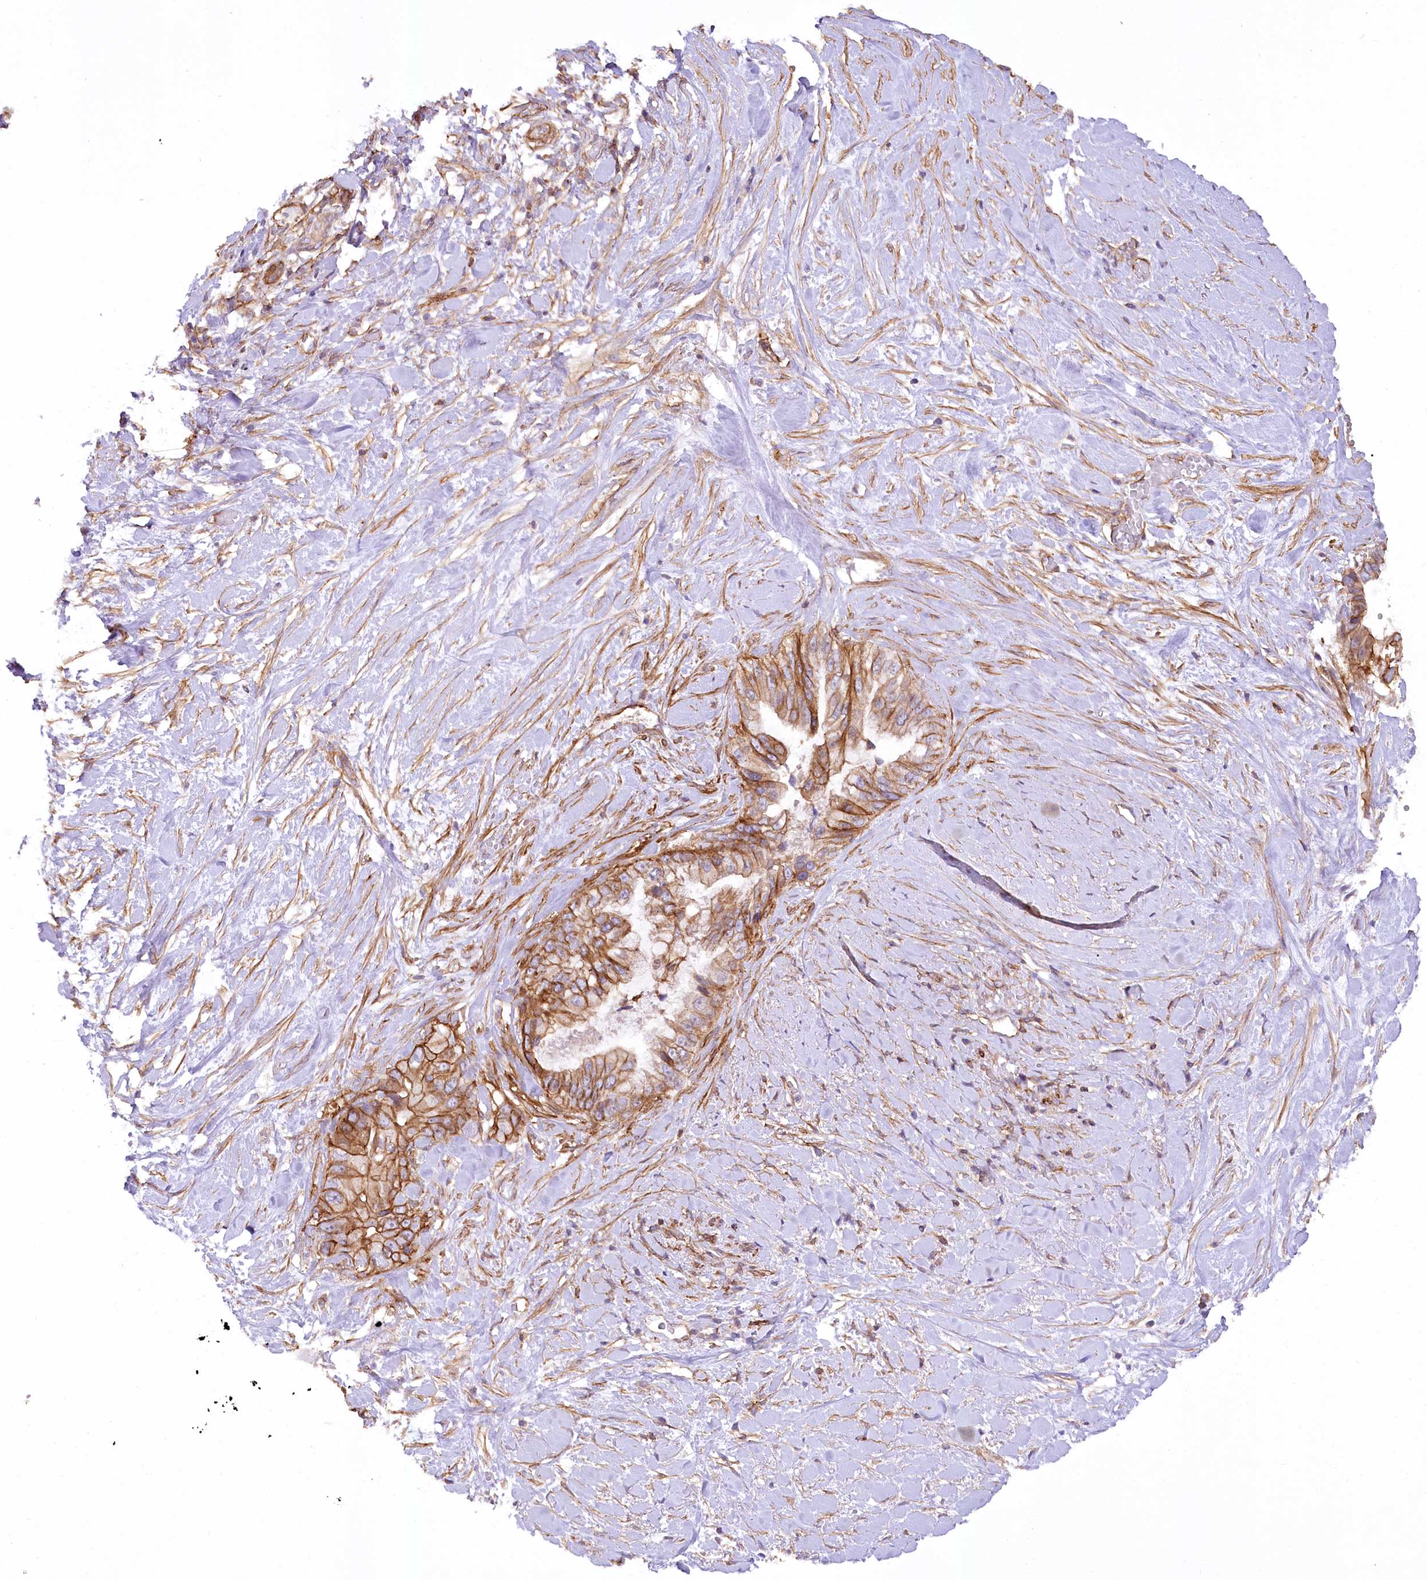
{"staining": {"intensity": "moderate", "quantity": ">75%", "location": "cytoplasmic/membranous"}, "tissue": "pancreatic cancer", "cell_type": "Tumor cells", "image_type": "cancer", "snomed": [{"axis": "morphology", "description": "Inflammation, NOS"}, {"axis": "morphology", "description": "Adenocarcinoma, NOS"}, {"axis": "topography", "description": "Pancreas"}], "caption": "Brown immunohistochemical staining in human pancreatic cancer (adenocarcinoma) reveals moderate cytoplasmic/membranous staining in about >75% of tumor cells.", "gene": "SYNPO2", "patient": {"sex": "female", "age": 56}}